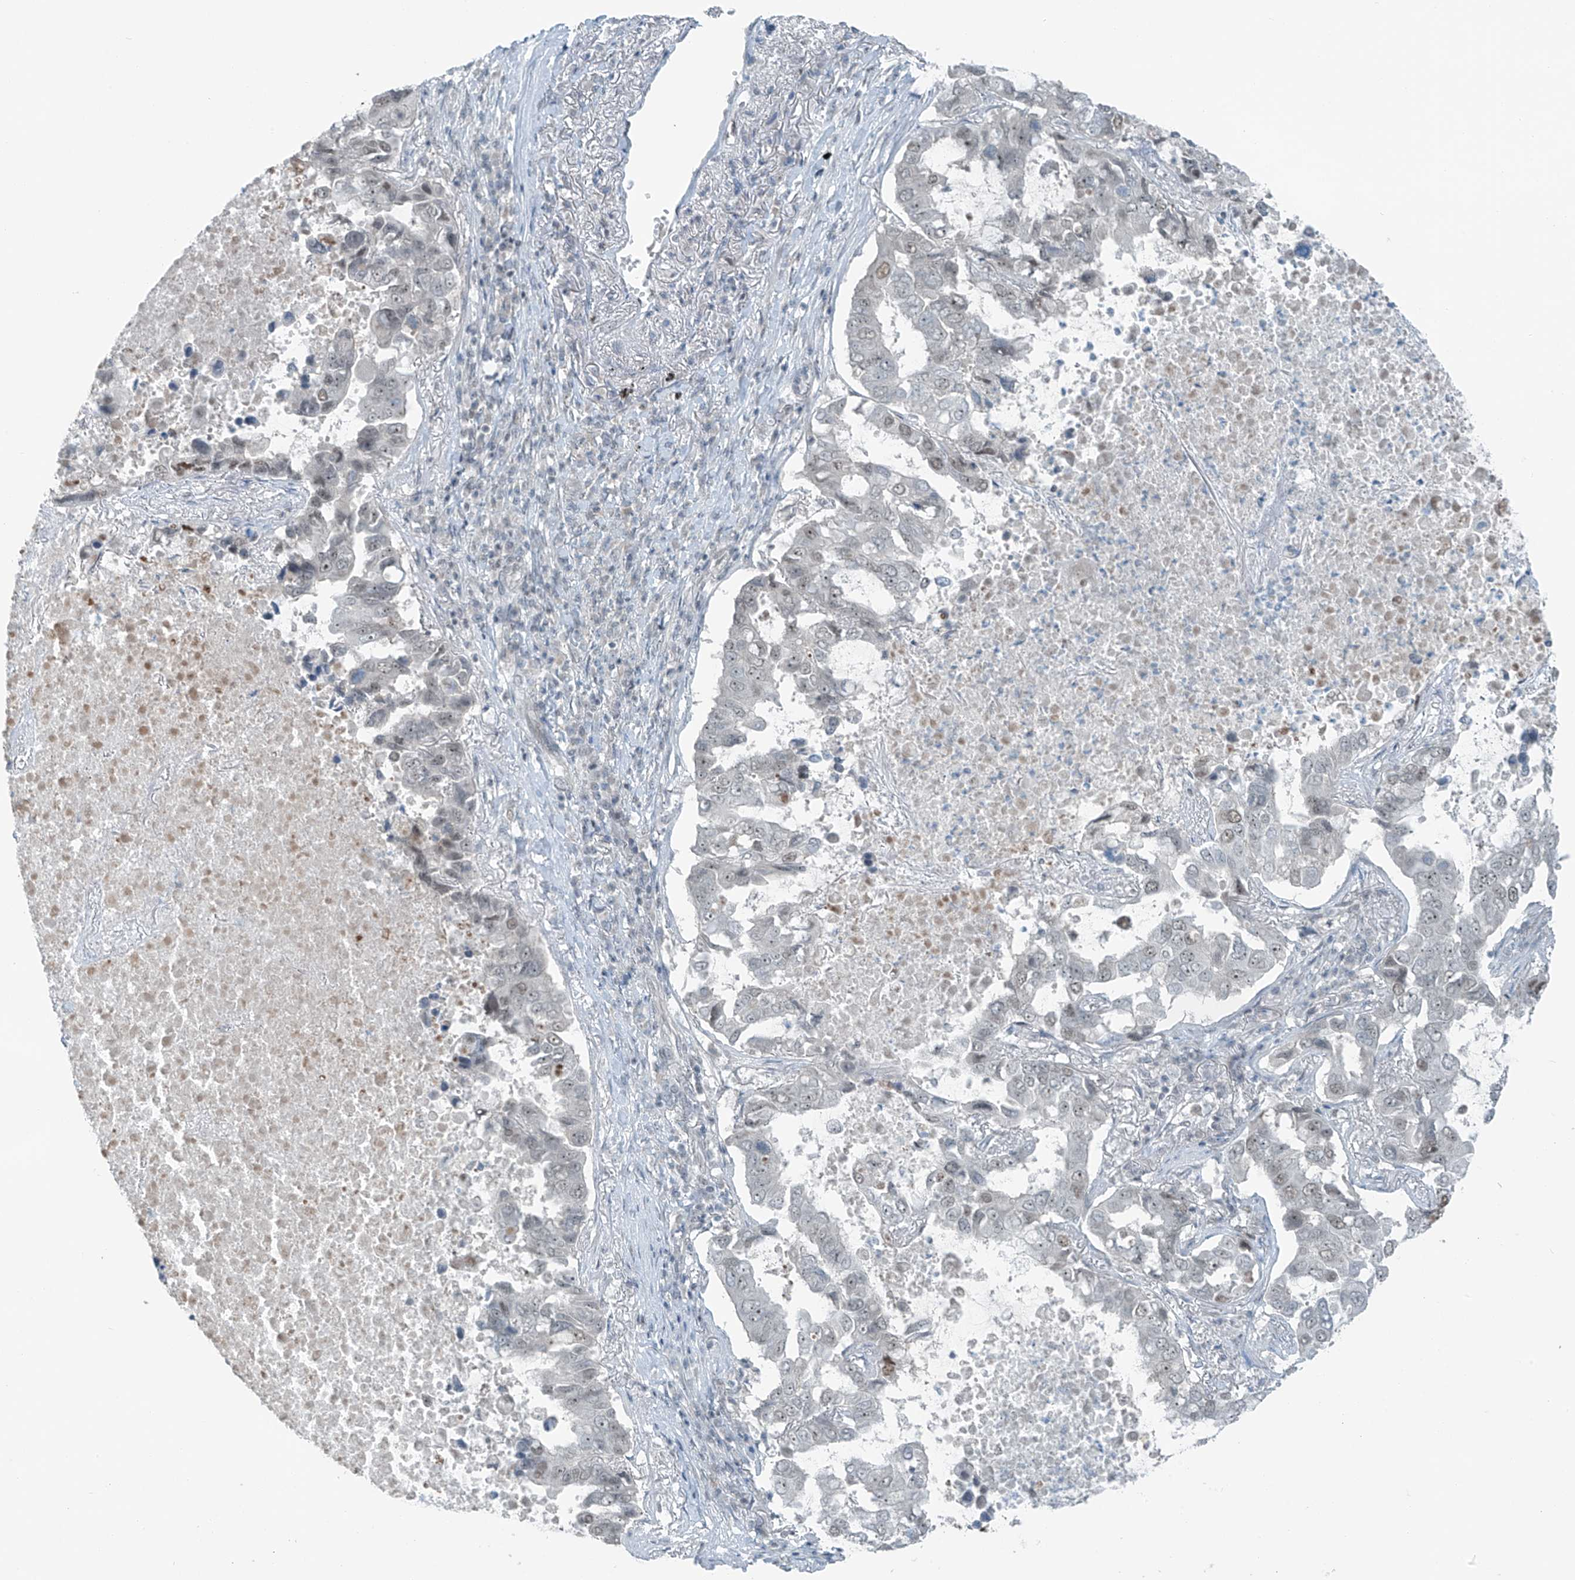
{"staining": {"intensity": "weak", "quantity": "<25%", "location": "nuclear"}, "tissue": "lung cancer", "cell_type": "Tumor cells", "image_type": "cancer", "snomed": [{"axis": "morphology", "description": "Adenocarcinoma, NOS"}, {"axis": "topography", "description": "Lung"}], "caption": "Immunohistochemistry image of neoplastic tissue: adenocarcinoma (lung) stained with DAB exhibits no significant protein staining in tumor cells.", "gene": "WRNIP1", "patient": {"sex": "male", "age": 64}}